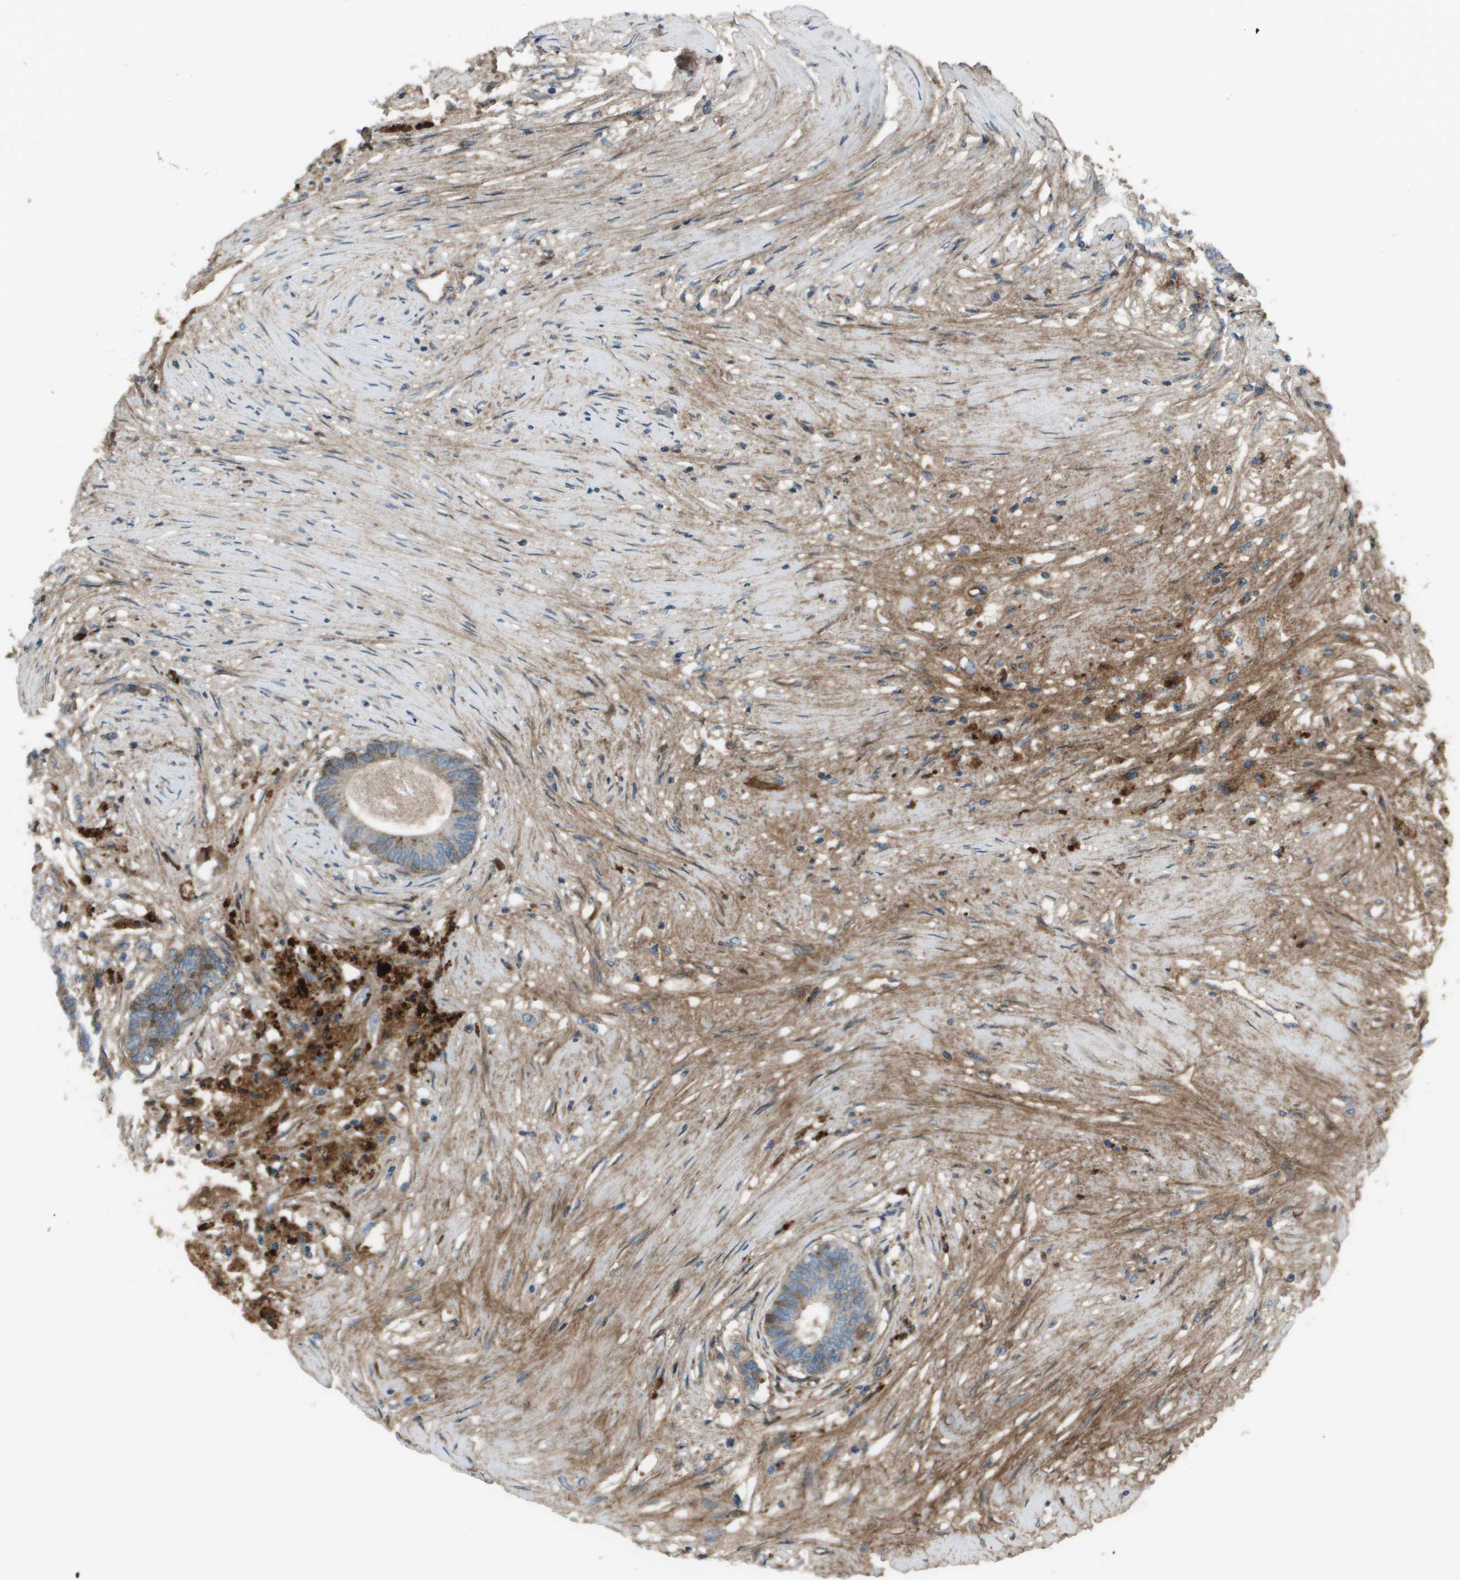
{"staining": {"intensity": "weak", "quantity": "<25%", "location": "cytoplasmic/membranous"}, "tissue": "colorectal cancer", "cell_type": "Tumor cells", "image_type": "cancer", "snomed": [{"axis": "morphology", "description": "Adenocarcinoma, NOS"}, {"axis": "topography", "description": "Rectum"}], "caption": "Immunohistochemical staining of colorectal cancer displays no significant positivity in tumor cells. (Brightfield microscopy of DAB (3,3'-diaminobenzidine) IHC at high magnification).", "gene": "PCOLCE", "patient": {"sex": "male", "age": 63}}